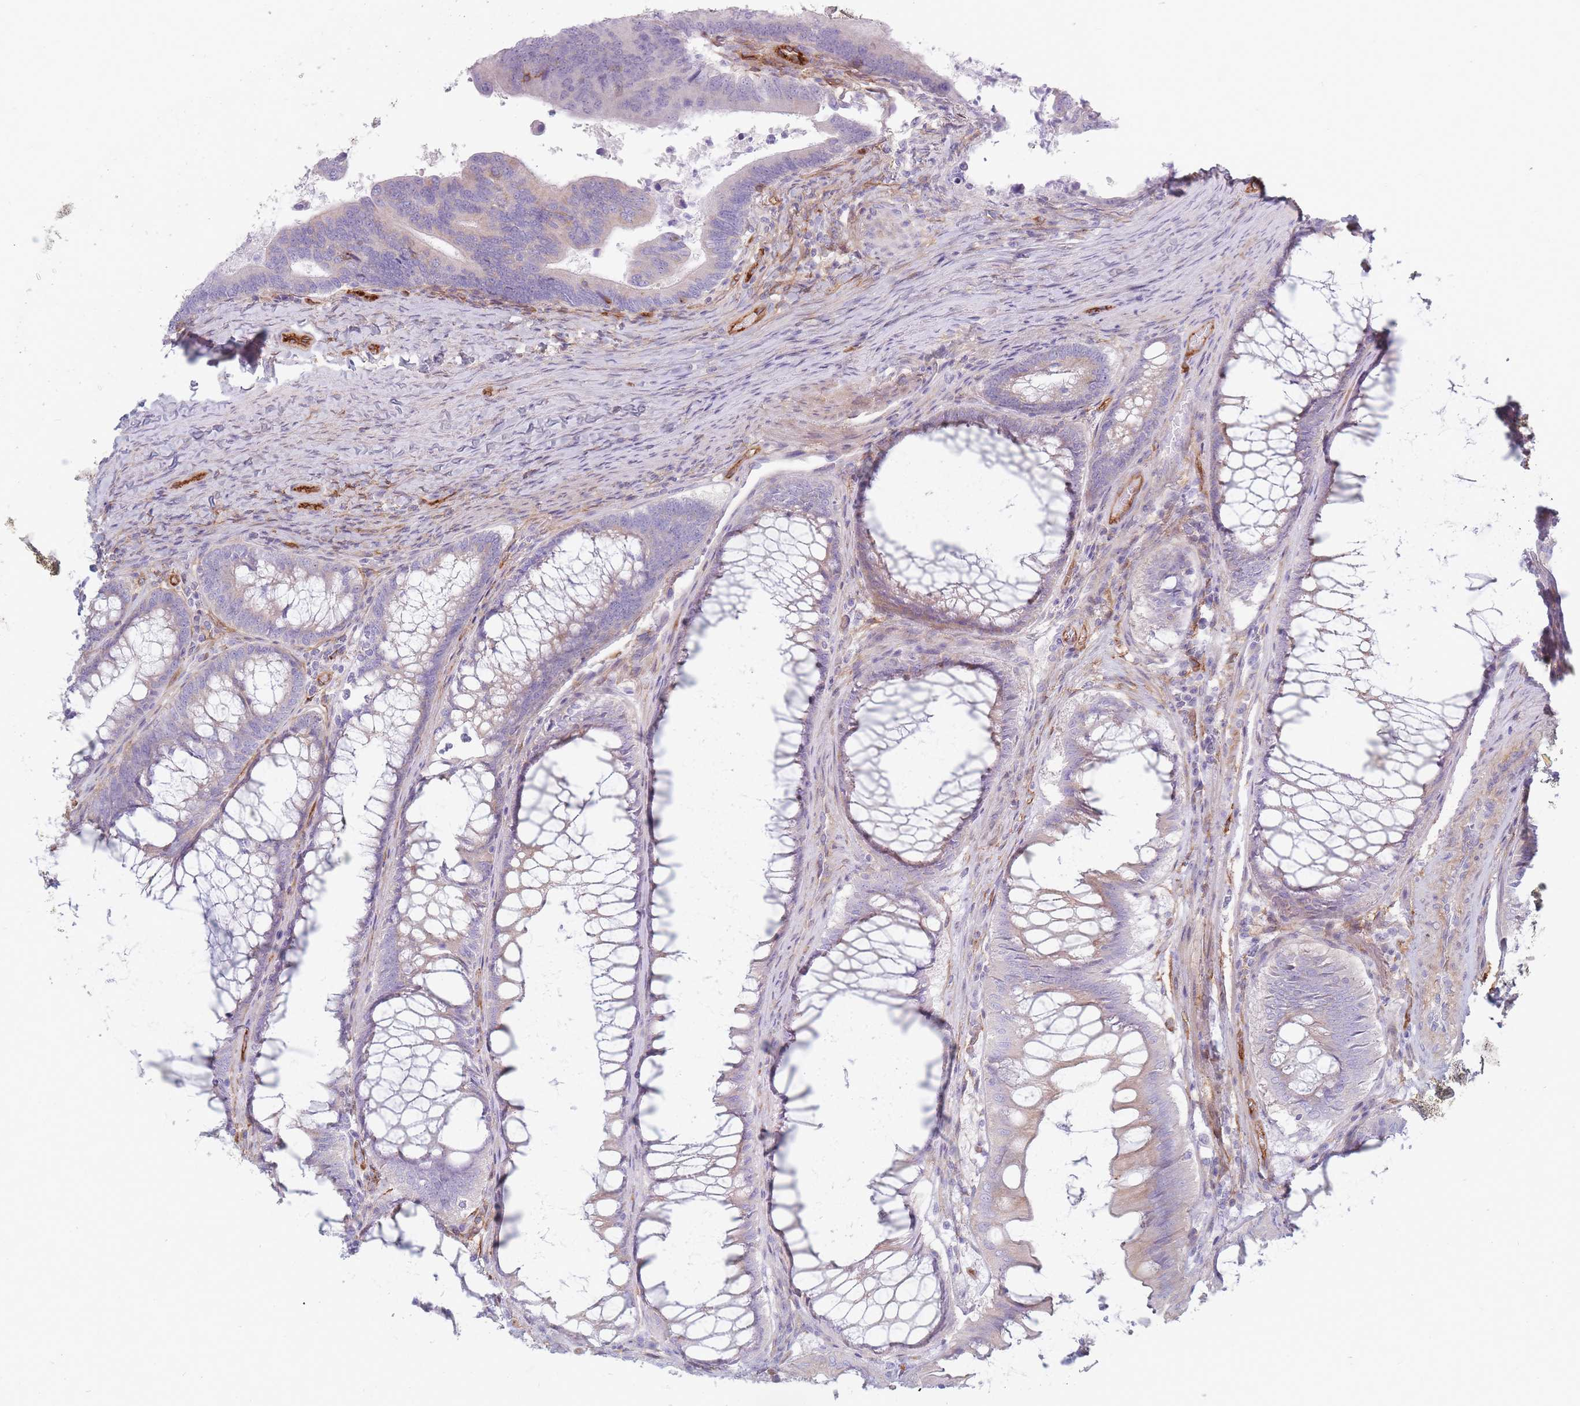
{"staining": {"intensity": "weak", "quantity": "<25%", "location": "cytoplasmic/membranous"}, "tissue": "colorectal cancer", "cell_type": "Tumor cells", "image_type": "cancer", "snomed": [{"axis": "morphology", "description": "Adenocarcinoma, NOS"}, {"axis": "topography", "description": "Colon"}], "caption": "High power microscopy photomicrograph of an immunohistochemistry (IHC) micrograph of colorectal cancer, revealing no significant expression in tumor cells.", "gene": "PLPP1", "patient": {"sex": "female", "age": 67}}